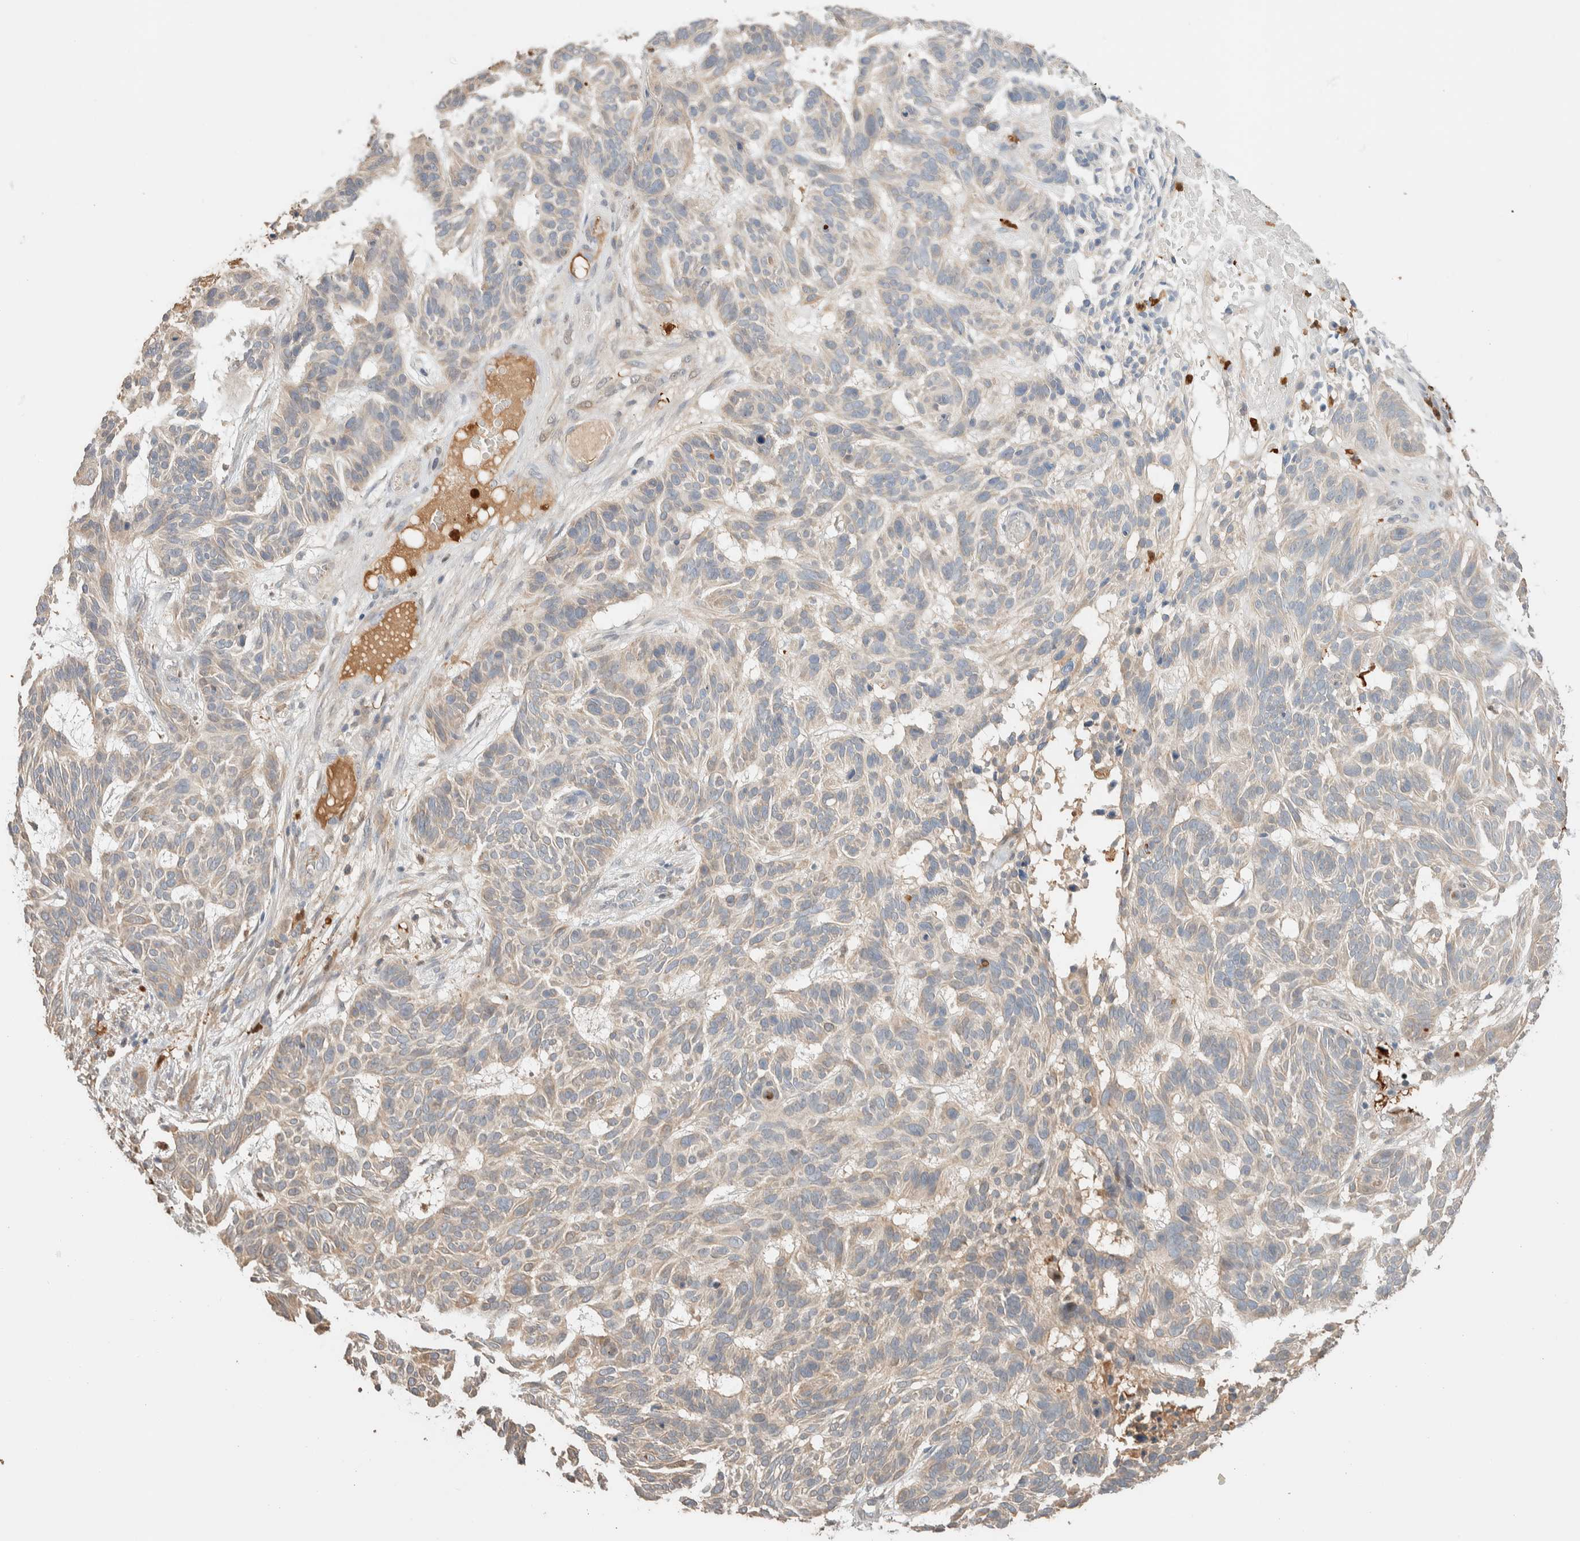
{"staining": {"intensity": "weak", "quantity": "<25%", "location": "cytoplasmic/membranous"}, "tissue": "skin cancer", "cell_type": "Tumor cells", "image_type": "cancer", "snomed": [{"axis": "morphology", "description": "Basal cell carcinoma"}, {"axis": "topography", "description": "Skin"}], "caption": "Skin basal cell carcinoma was stained to show a protein in brown. There is no significant staining in tumor cells.", "gene": "SETD4", "patient": {"sex": "male", "age": 85}}